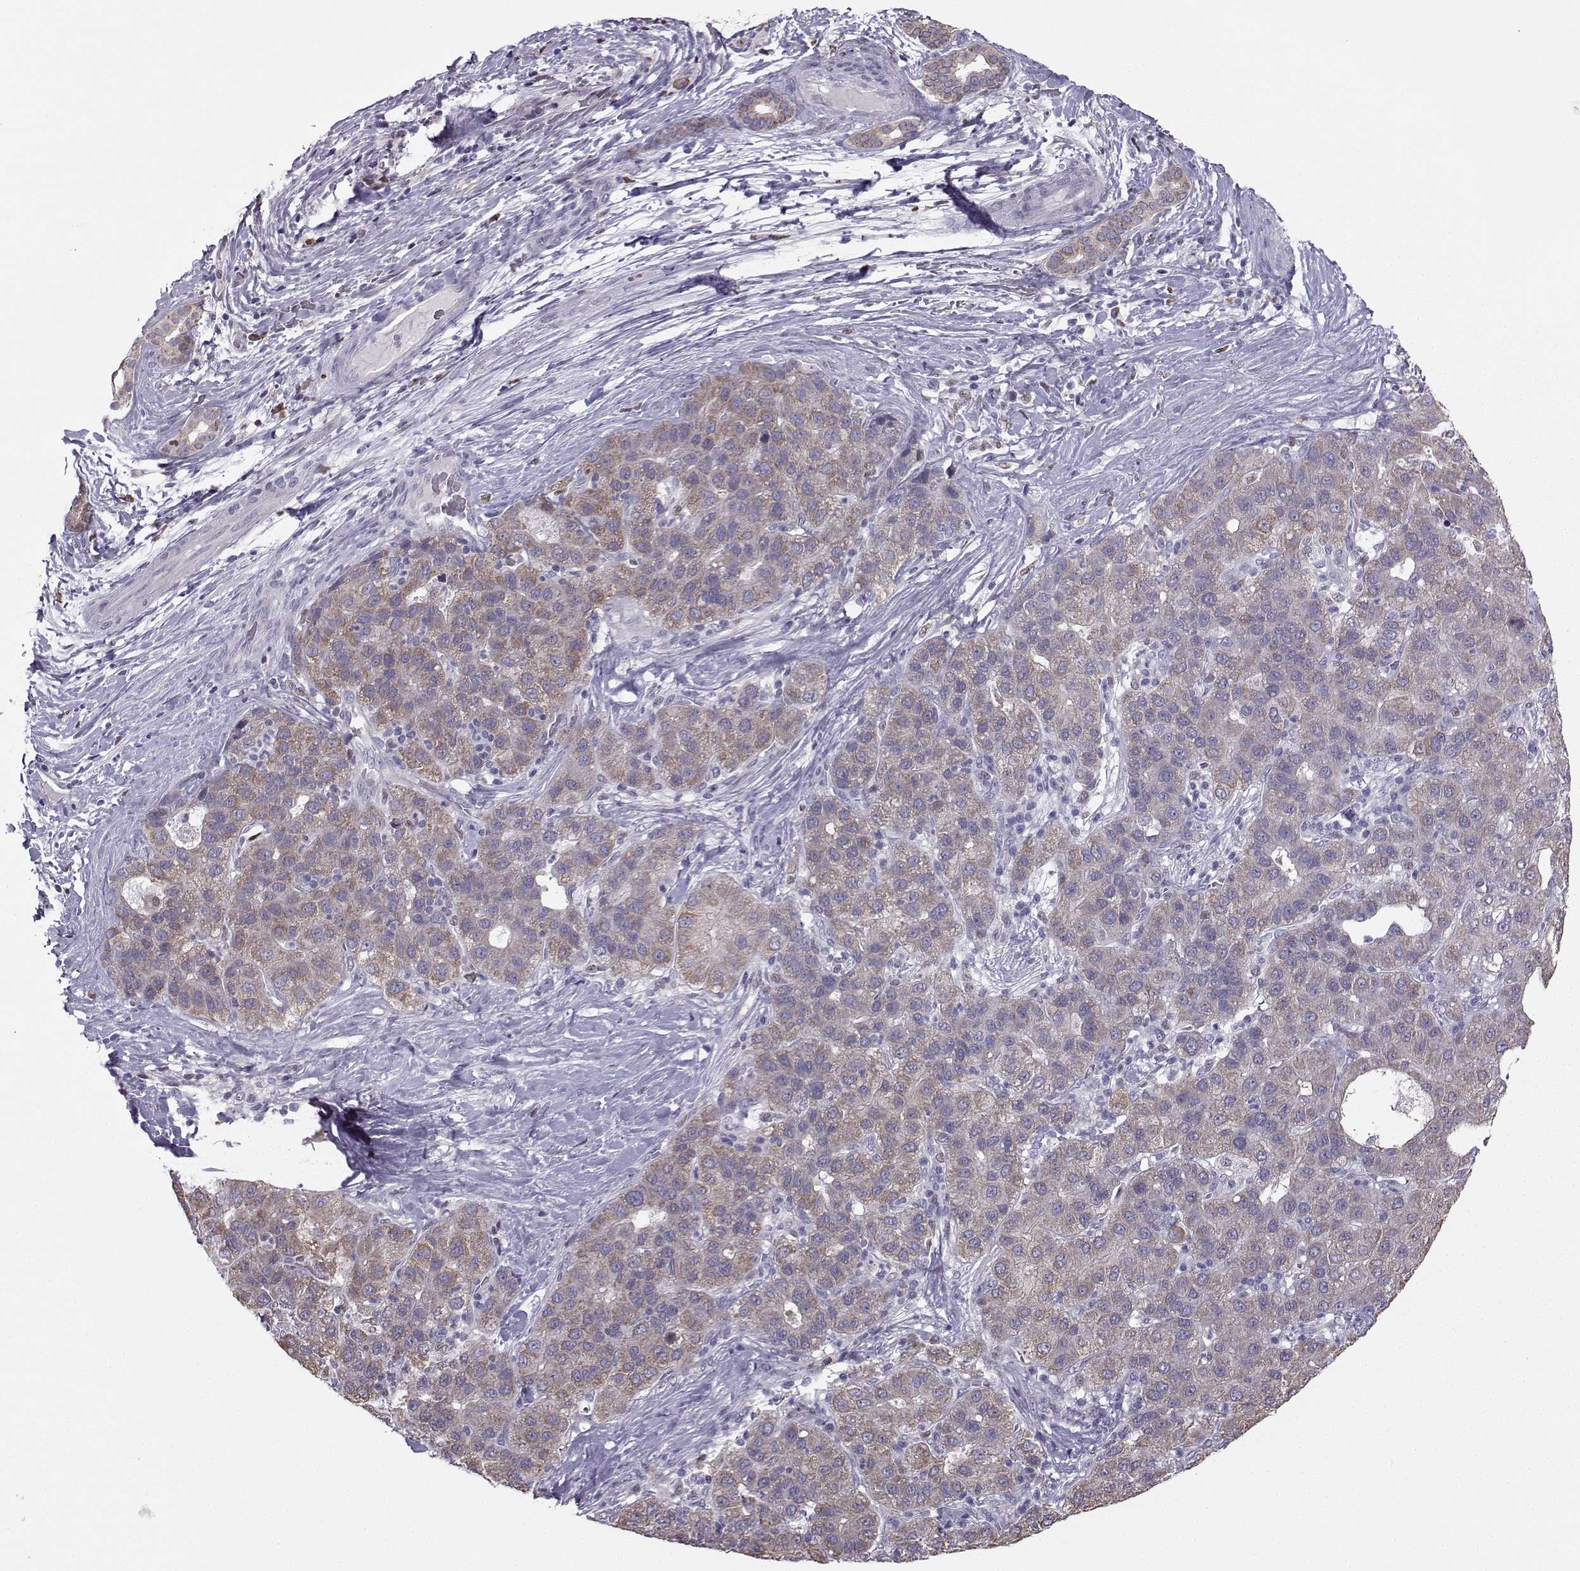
{"staining": {"intensity": "moderate", "quantity": "25%-75%", "location": "cytoplasmic/membranous"}, "tissue": "liver cancer", "cell_type": "Tumor cells", "image_type": "cancer", "snomed": [{"axis": "morphology", "description": "Carcinoma, Hepatocellular, NOS"}, {"axis": "topography", "description": "Liver"}], "caption": "About 25%-75% of tumor cells in liver cancer reveal moderate cytoplasmic/membranous protein positivity as visualized by brown immunohistochemical staining.", "gene": "DCLK3", "patient": {"sex": "male", "age": 65}}